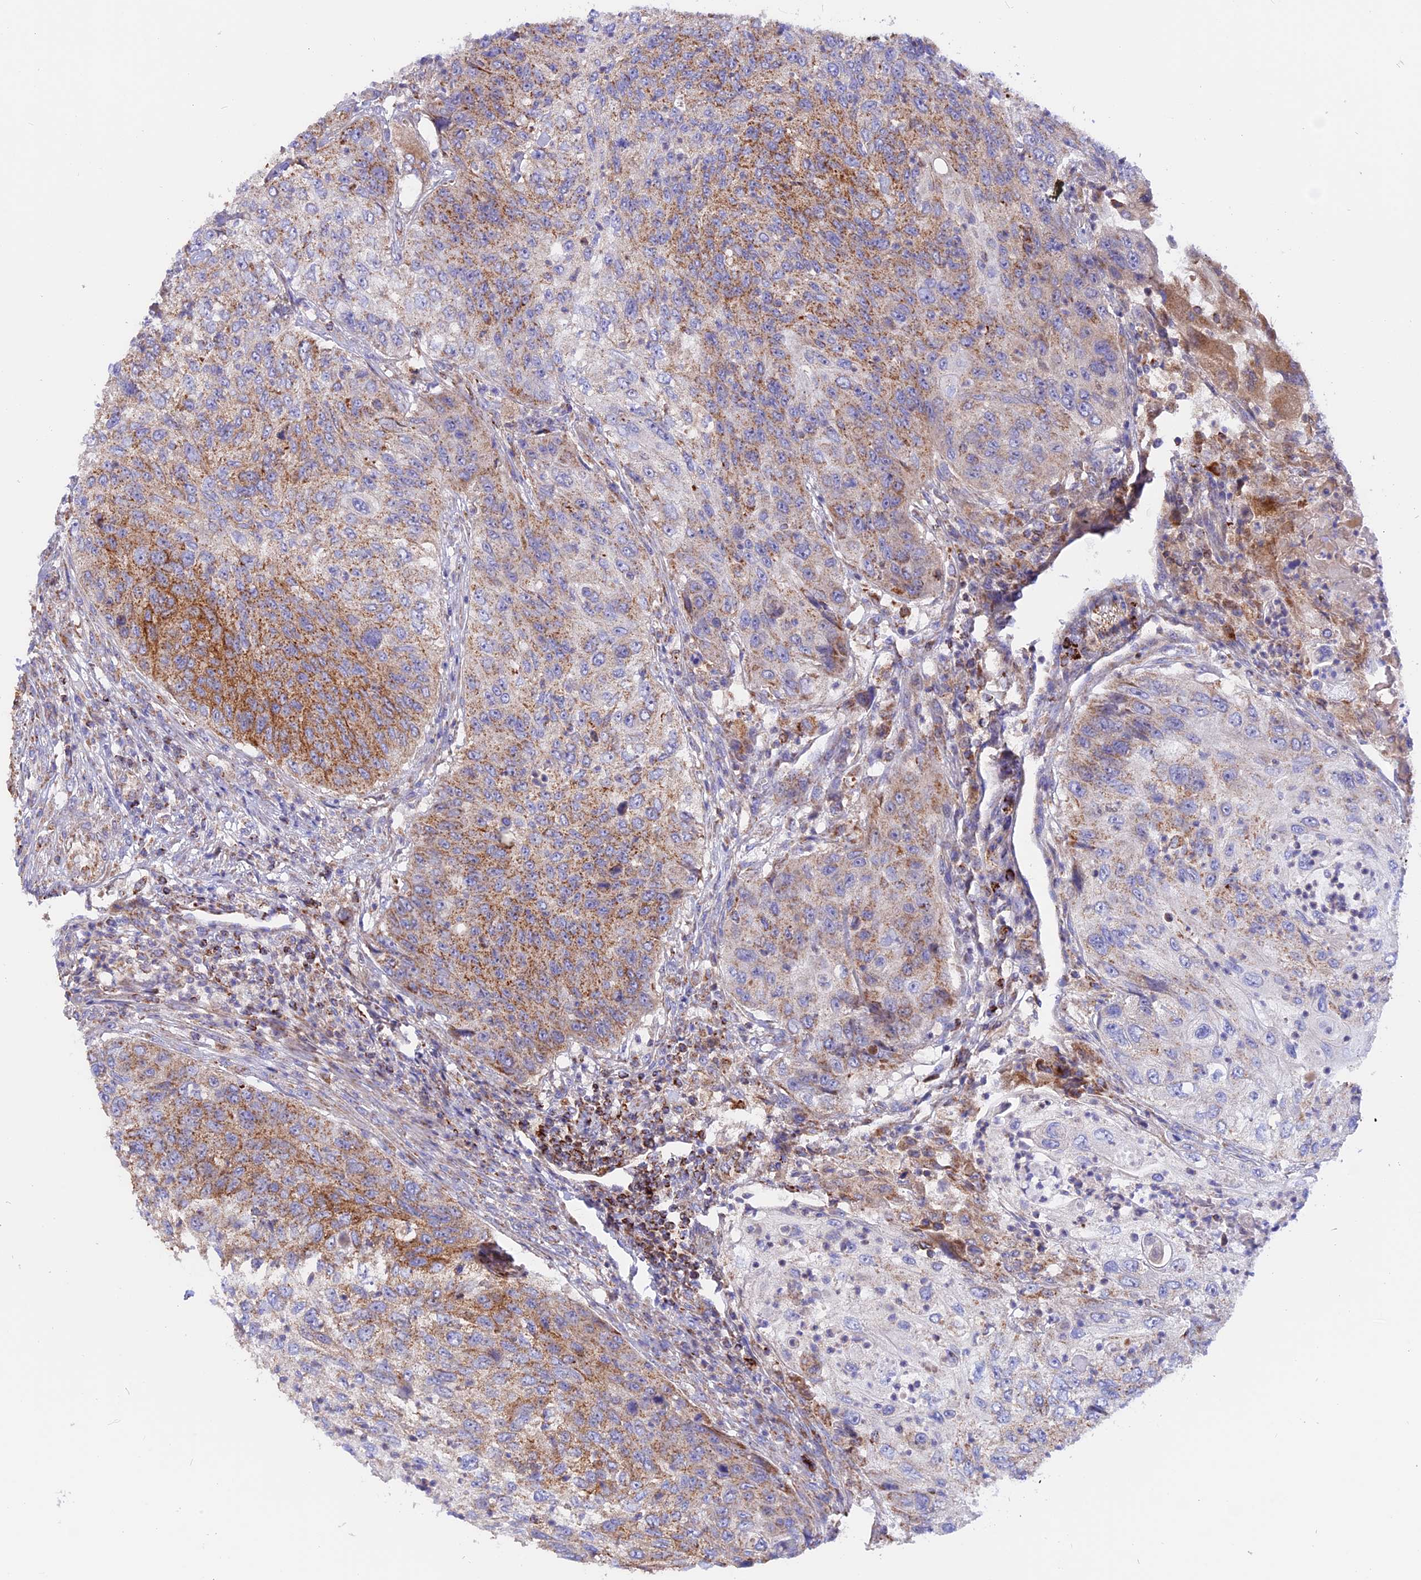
{"staining": {"intensity": "moderate", "quantity": ">75%", "location": "cytoplasmic/membranous"}, "tissue": "urothelial cancer", "cell_type": "Tumor cells", "image_type": "cancer", "snomed": [{"axis": "morphology", "description": "Urothelial carcinoma, High grade"}, {"axis": "topography", "description": "Urinary bladder"}], "caption": "This is a micrograph of immunohistochemistry staining of urothelial cancer, which shows moderate staining in the cytoplasmic/membranous of tumor cells.", "gene": "GCDH", "patient": {"sex": "female", "age": 60}}